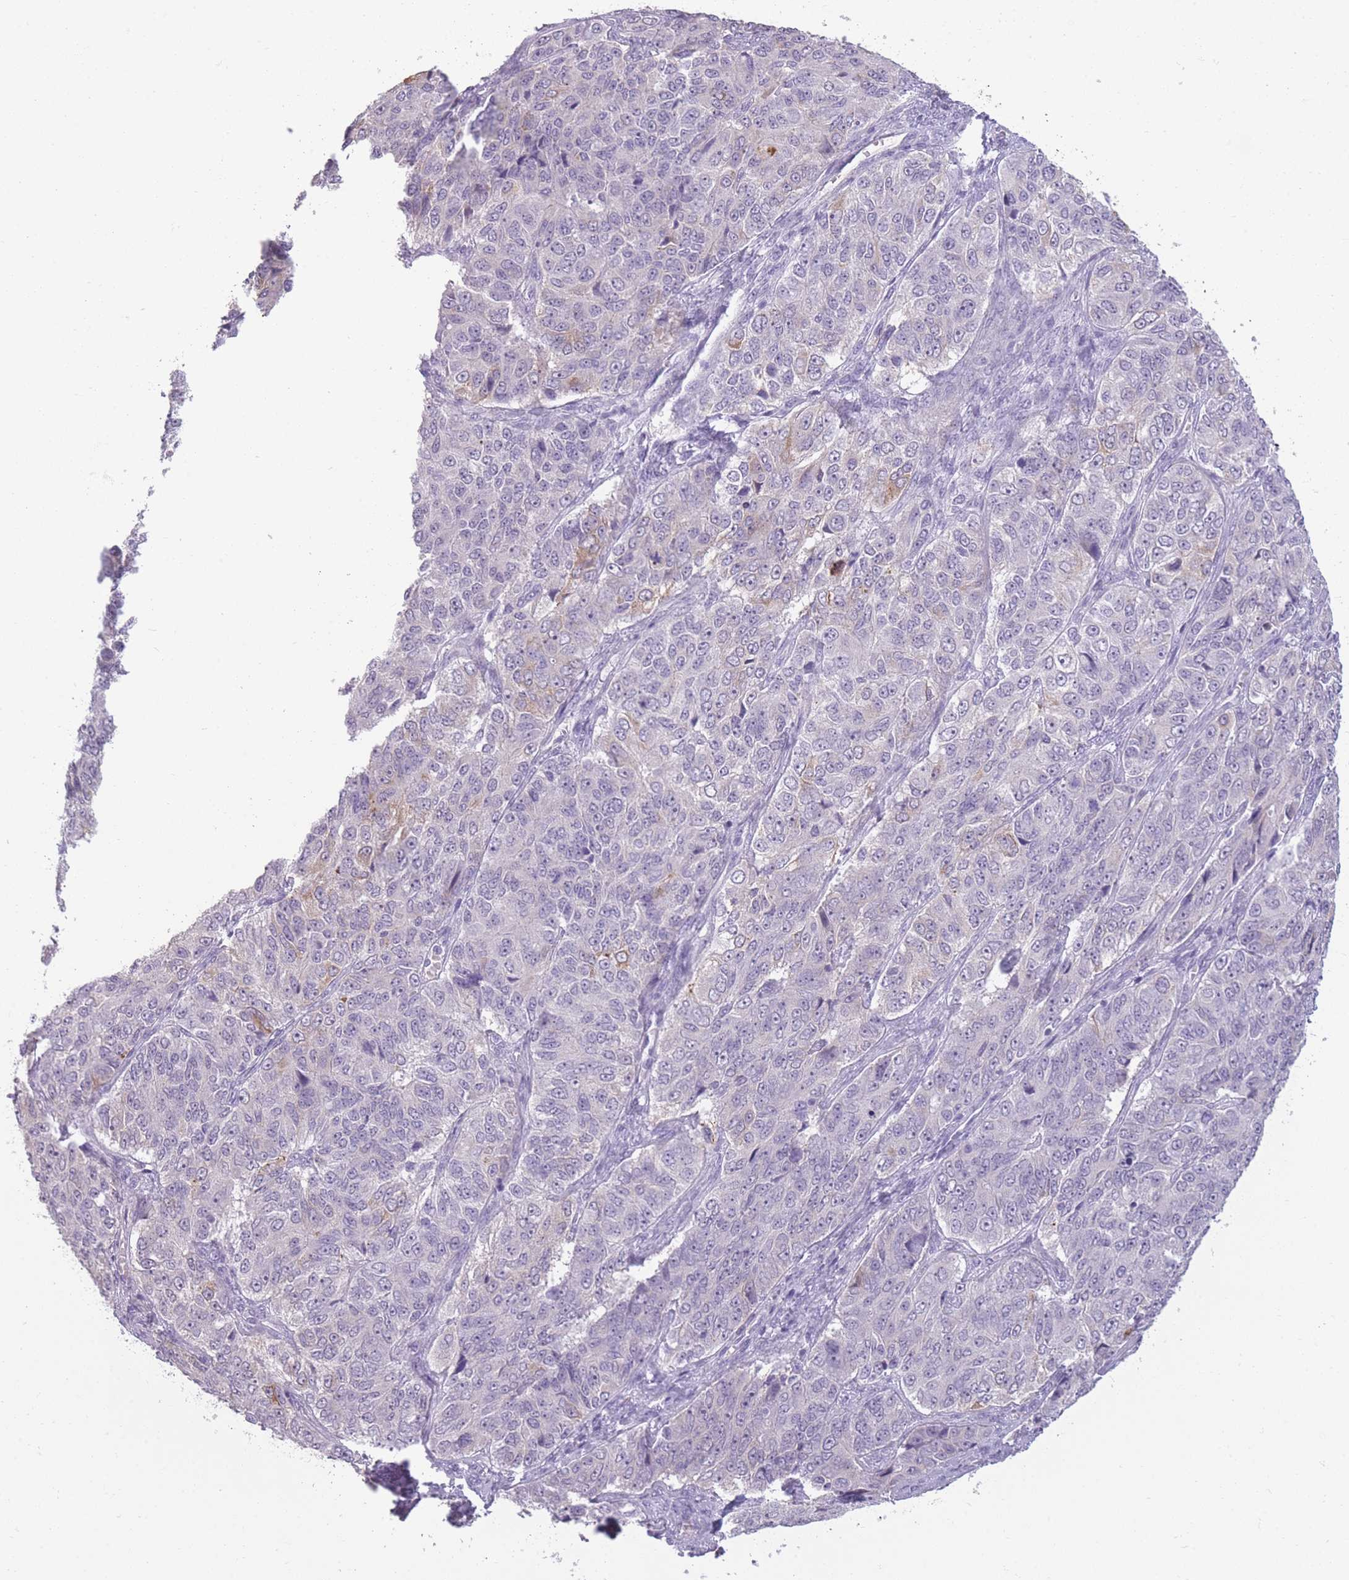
{"staining": {"intensity": "negative", "quantity": "none", "location": "none"}, "tissue": "ovarian cancer", "cell_type": "Tumor cells", "image_type": "cancer", "snomed": [{"axis": "morphology", "description": "Carcinoma, endometroid"}, {"axis": "topography", "description": "Ovary"}], "caption": "Immunohistochemical staining of endometroid carcinoma (ovarian) reveals no significant positivity in tumor cells.", "gene": "ZBTB24", "patient": {"sex": "female", "age": 51}}